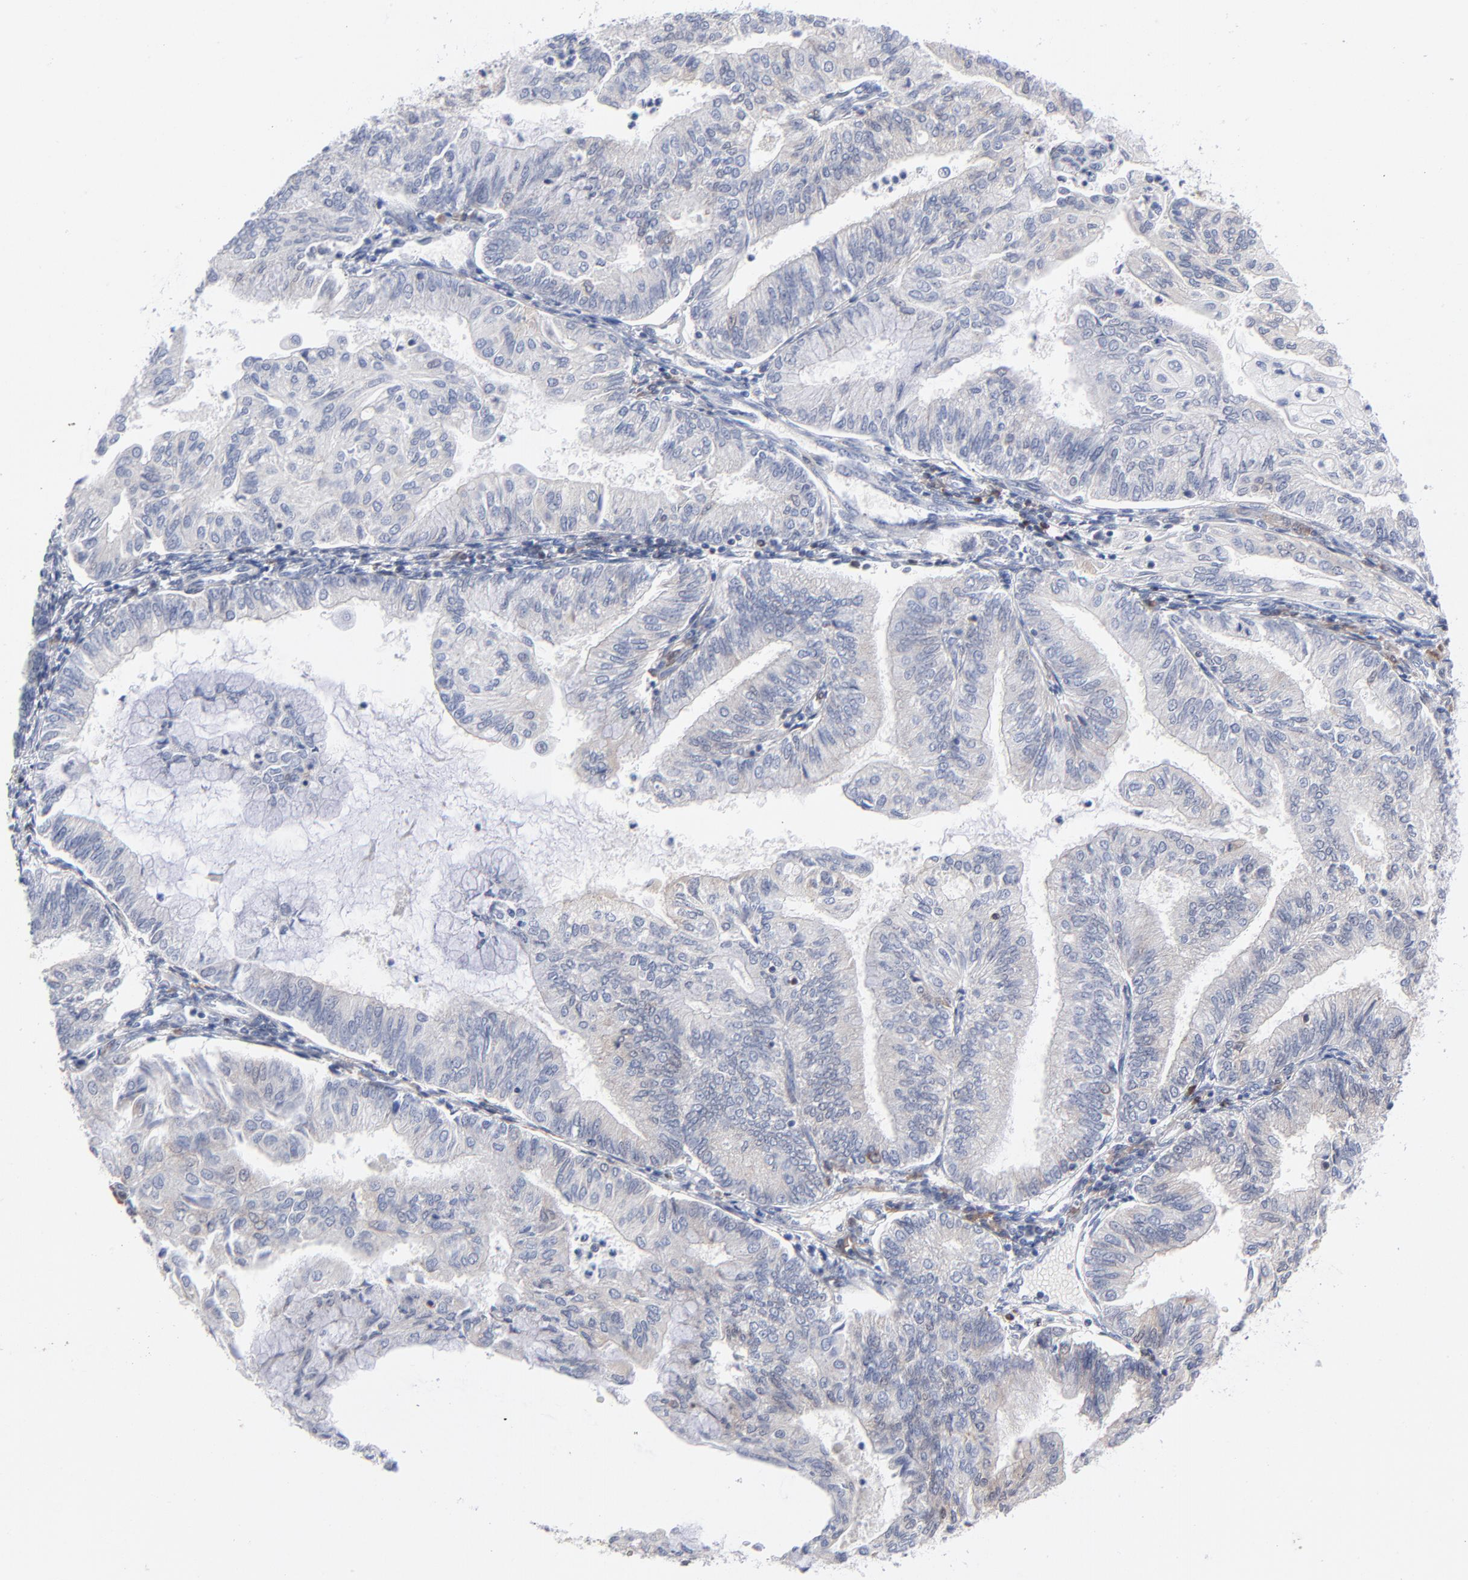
{"staining": {"intensity": "negative", "quantity": "none", "location": "none"}, "tissue": "endometrial cancer", "cell_type": "Tumor cells", "image_type": "cancer", "snomed": [{"axis": "morphology", "description": "Adenocarcinoma, NOS"}, {"axis": "topography", "description": "Endometrium"}], "caption": "Tumor cells show no significant expression in endometrial cancer (adenocarcinoma). (Brightfield microscopy of DAB (3,3'-diaminobenzidine) immunohistochemistry at high magnification).", "gene": "CHCHD10", "patient": {"sex": "female", "age": 59}}